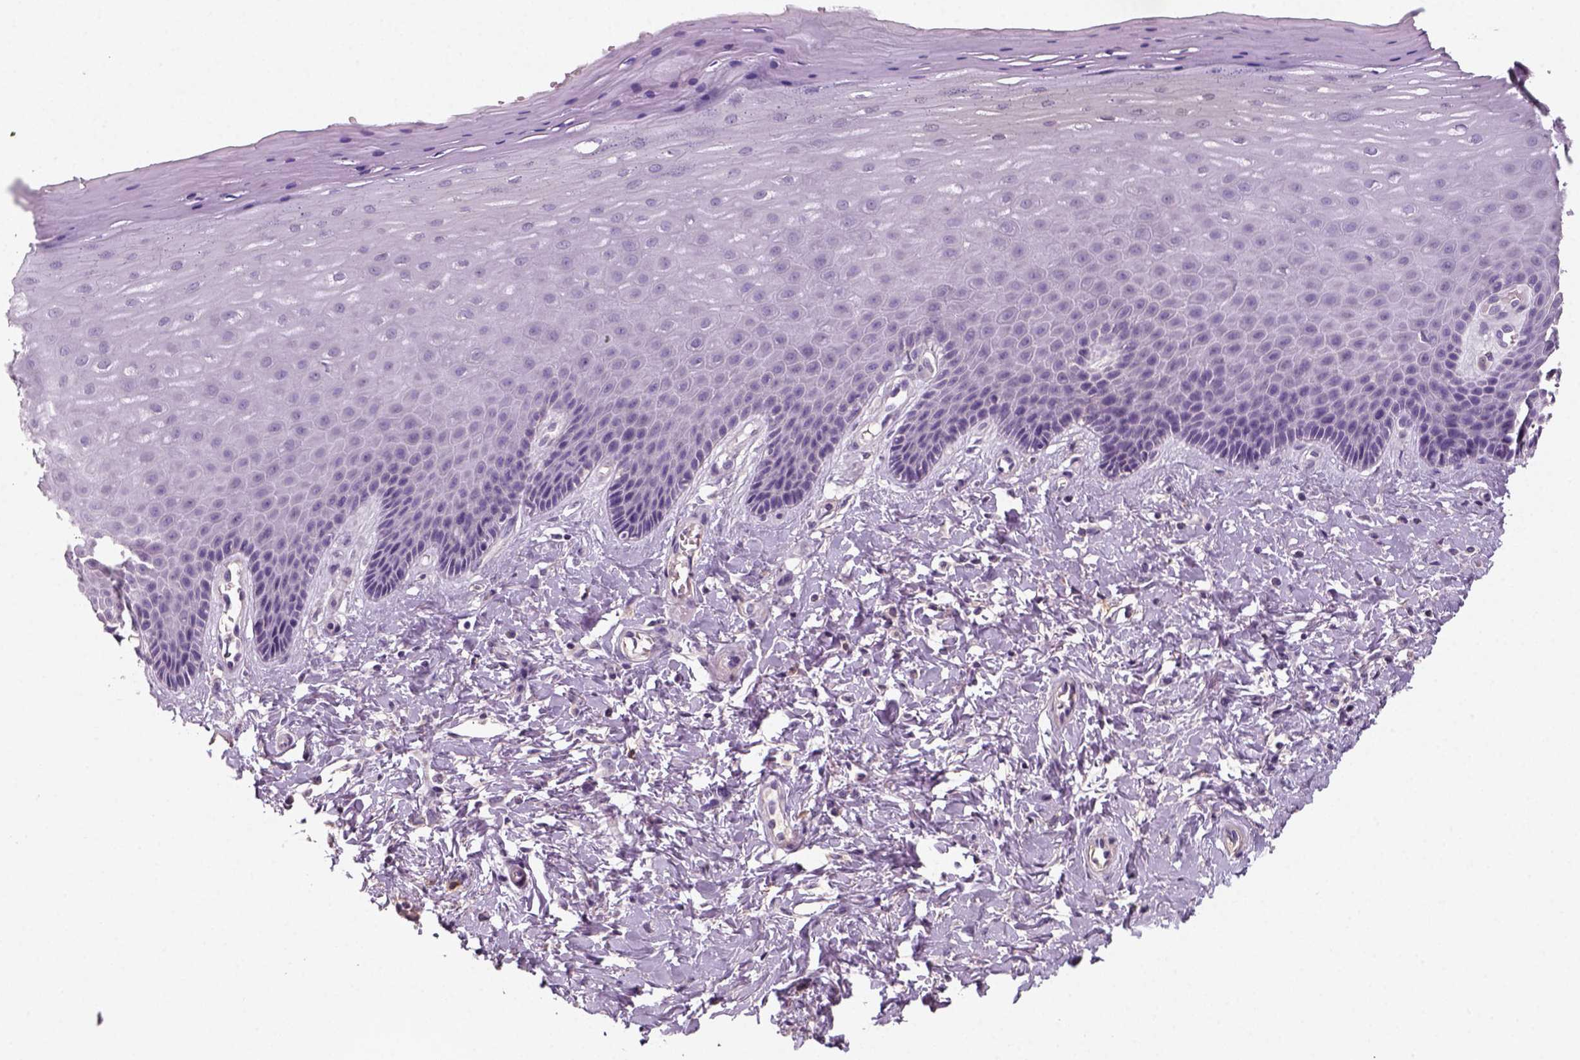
{"staining": {"intensity": "negative", "quantity": "none", "location": "none"}, "tissue": "vagina", "cell_type": "Squamous epithelial cells", "image_type": "normal", "snomed": [{"axis": "morphology", "description": "Normal tissue, NOS"}, {"axis": "topography", "description": "Vagina"}], "caption": "This is a micrograph of immunohistochemistry (IHC) staining of unremarkable vagina, which shows no staining in squamous epithelial cells.", "gene": "AQP9", "patient": {"sex": "female", "age": 83}}